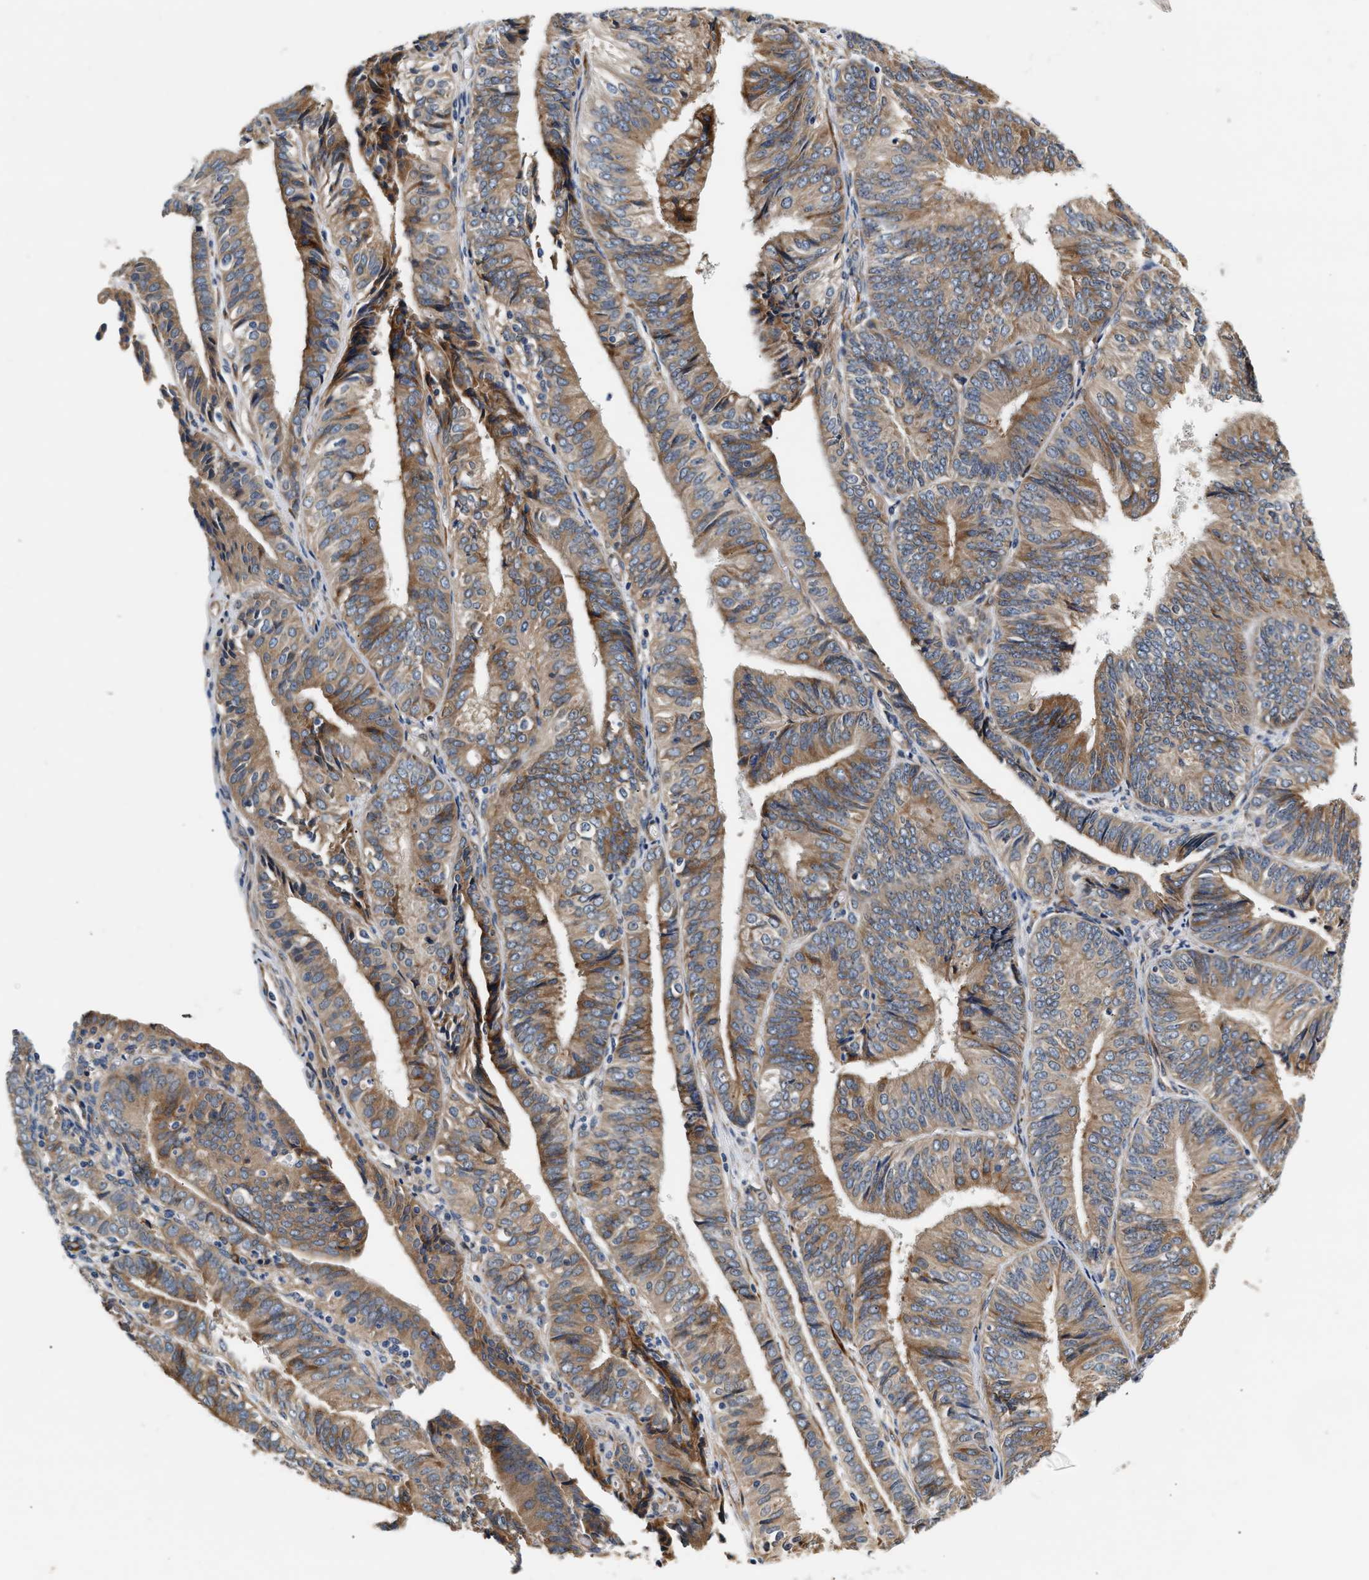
{"staining": {"intensity": "moderate", "quantity": ">75%", "location": "cytoplasmic/membranous"}, "tissue": "endometrial cancer", "cell_type": "Tumor cells", "image_type": "cancer", "snomed": [{"axis": "morphology", "description": "Adenocarcinoma, NOS"}, {"axis": "topography", "description": "Endometrium"}], "caption": "Endometrial cancer stained for a protein (brown) shows moderate cytoplasmic/membranous positive staining in about >75% of tumor cells.", "gene": "IFT74", "patient": {"sex": "female", "age": 58}}